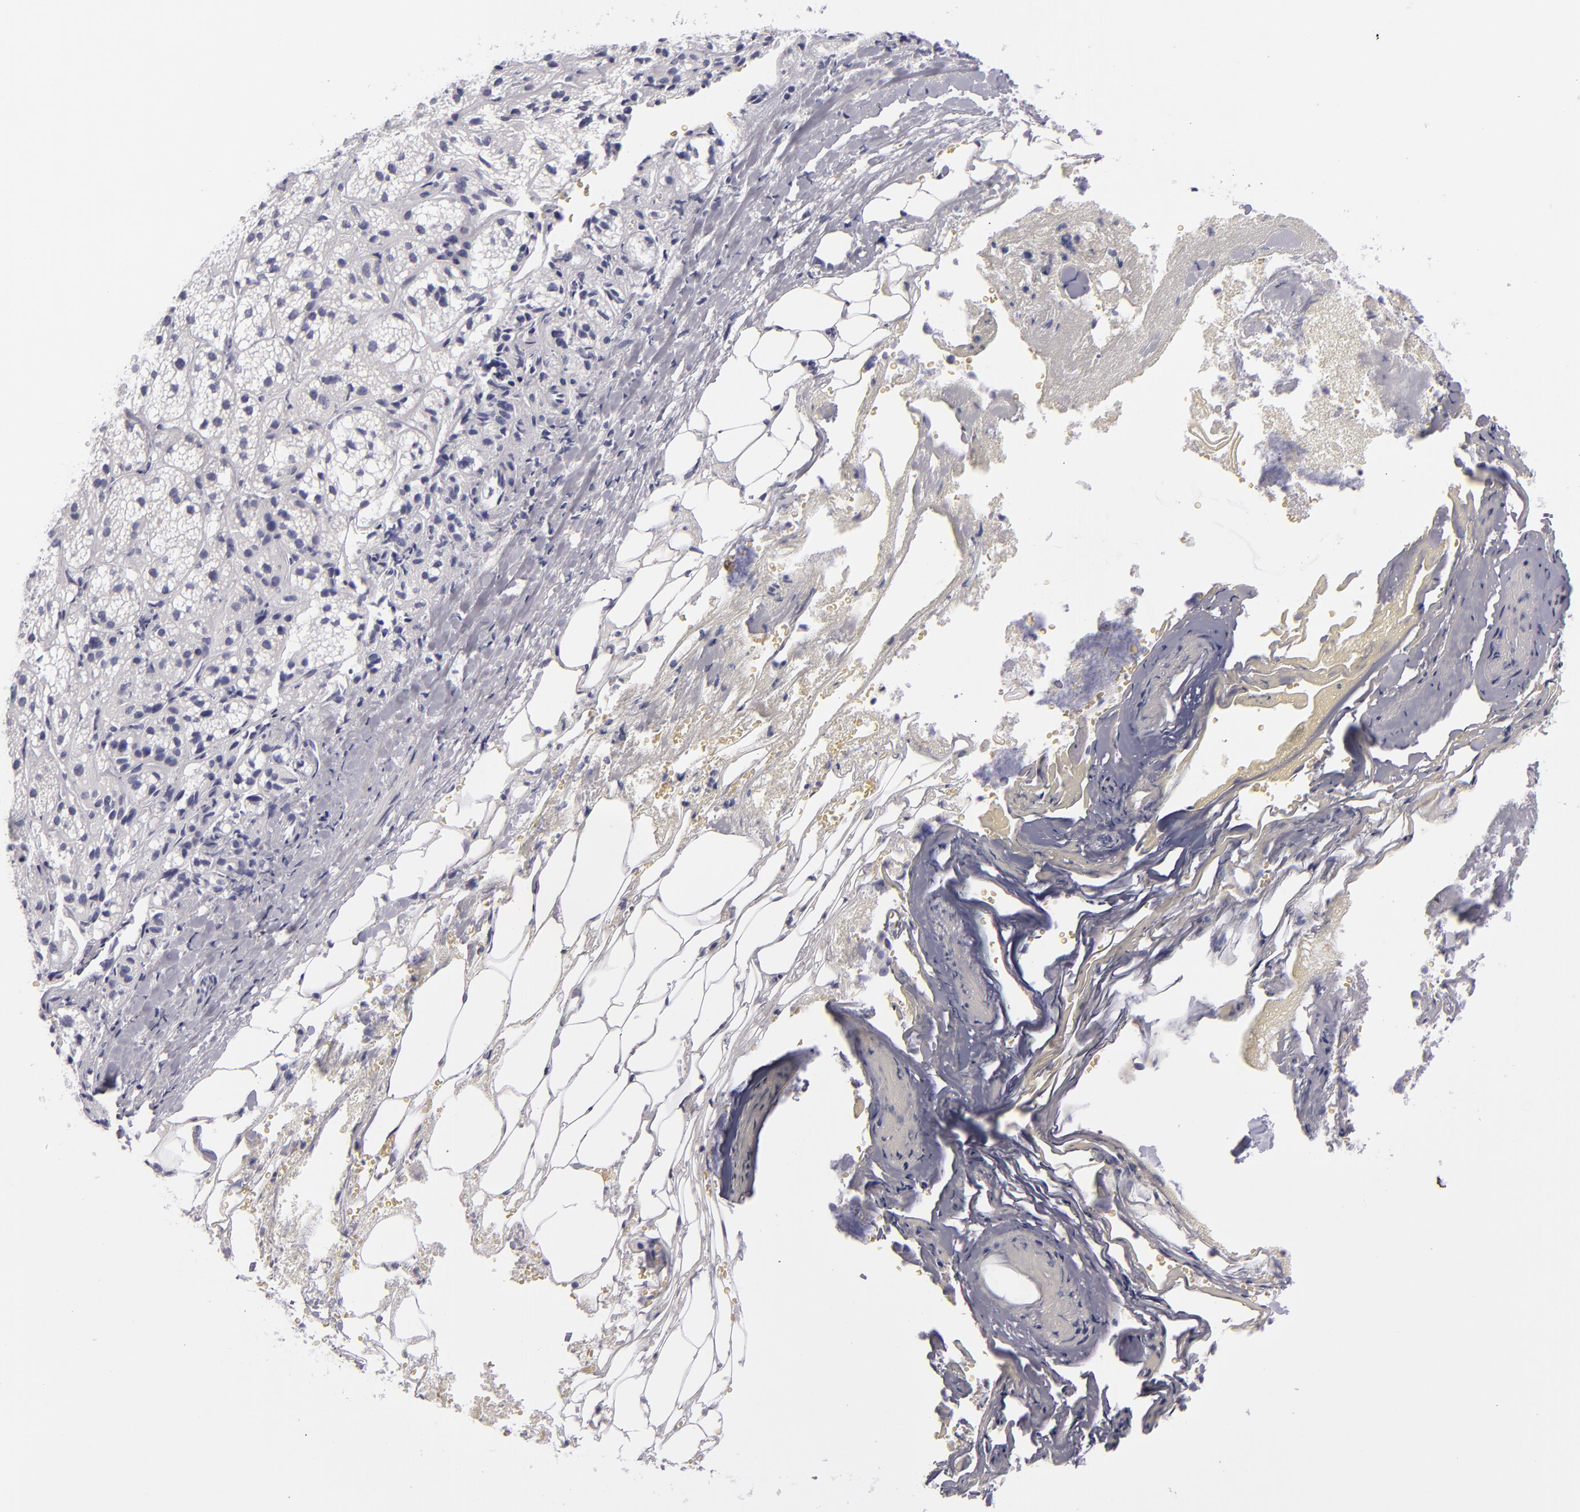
{"staining": {"intensity": "negative", "quantity": "none", "location": "none"}, "tissue": "adrenal gland", "cell_type": "Glandular cells", "image_type": "normal", "snomed": [{"axis": "morphology", "description": "Normal tissue, NOS"}, {"axis": "topography", "description": "Adrenal gland"}], "caption": "Immunohistochemical staining of normal adrenal gland exhibits no significant expression in glandular cells. (DAB (3,3'-diaminobenzidine) immunohistochemistry, high magnification).", "gene": "PVALB", "patient": {"sex": "female", "age": 71}}